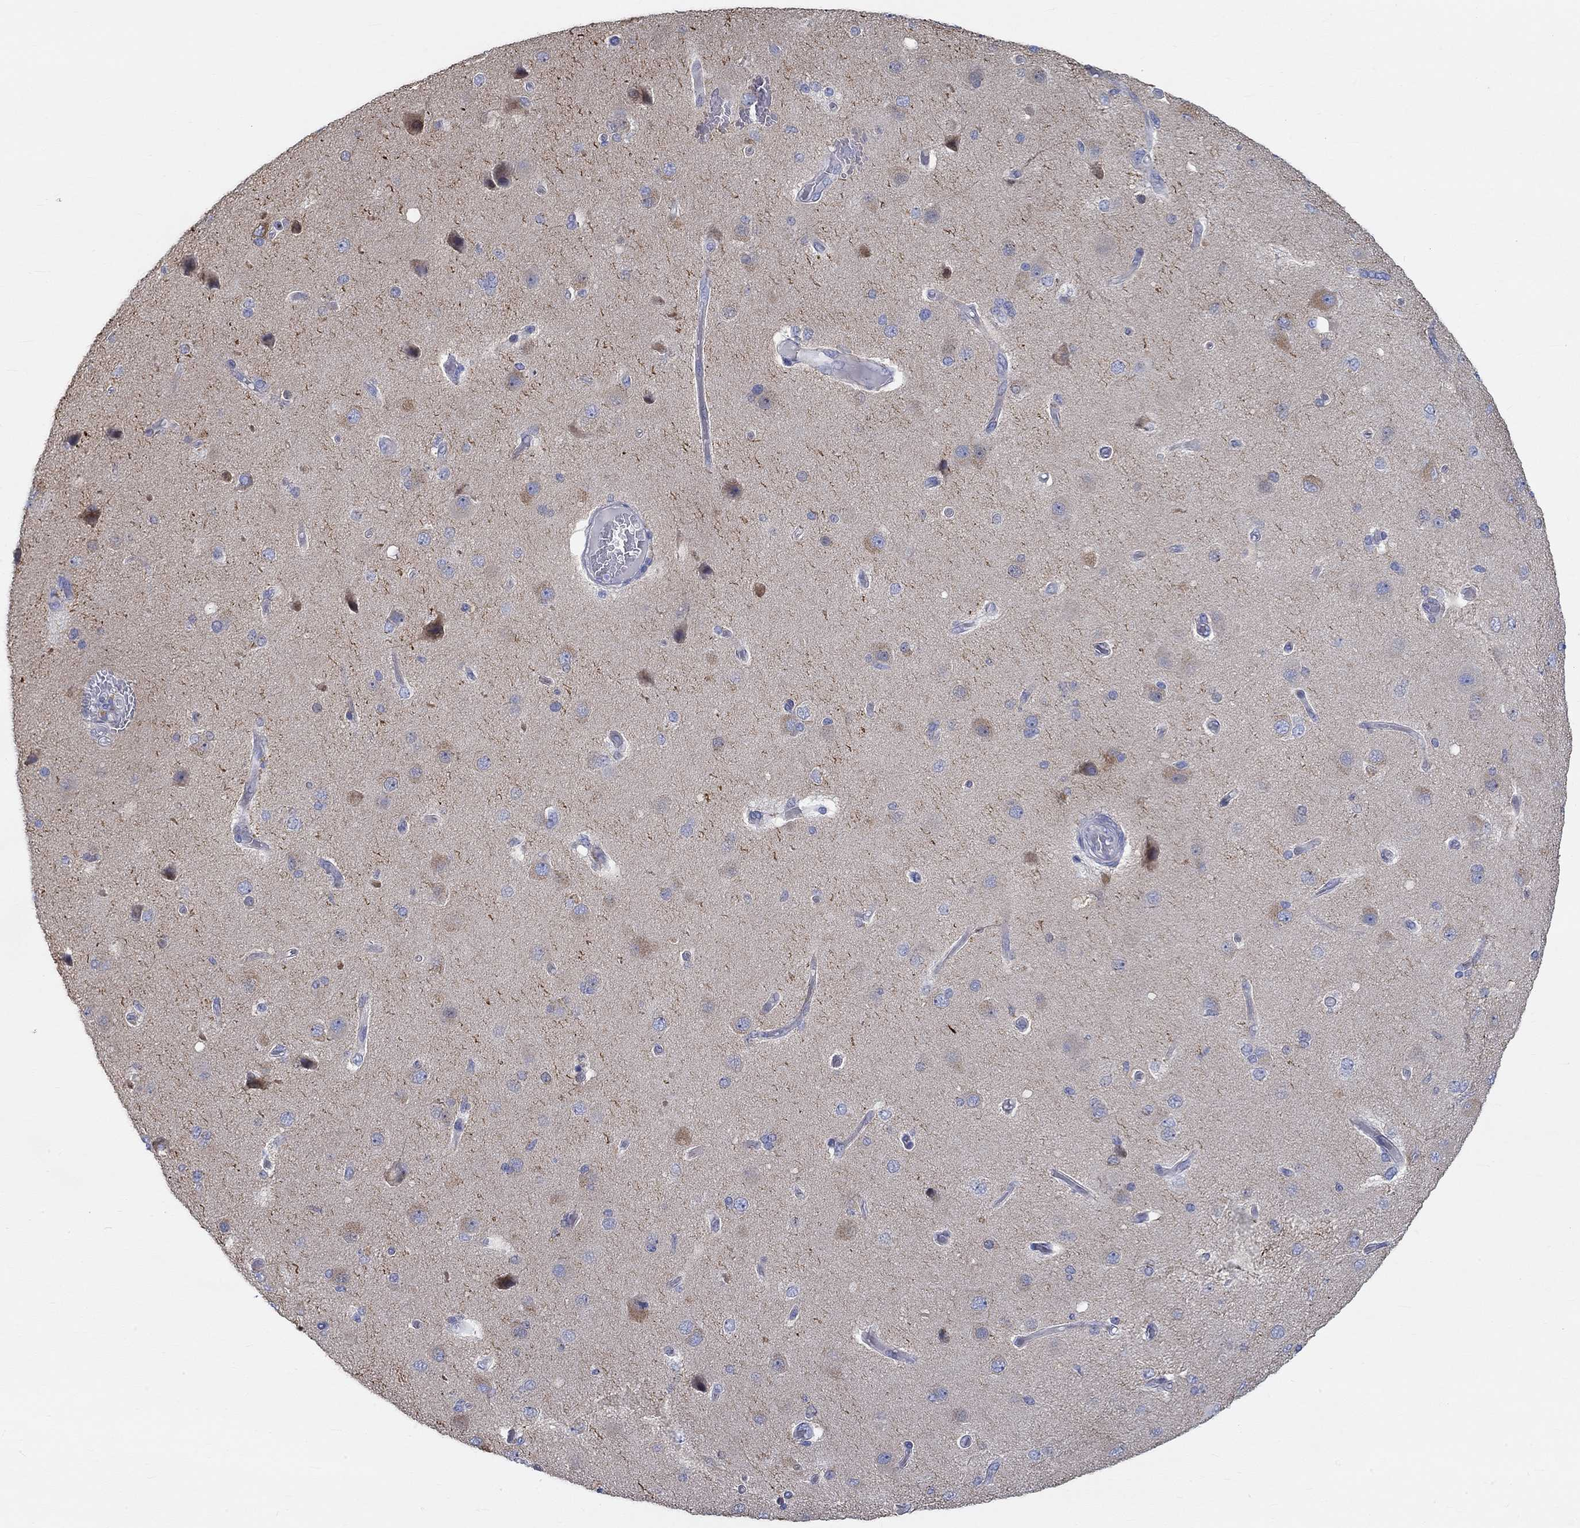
{"staining": {"intensity": "negative", "quantity": "none", "location": "none"}, "tissue": "cerebral cortex", "cell_type": "Endothelial cells", "image_type": "normal", "snomed": [{"axis": "morphology", "description": "Normal tissue, NOS"}, {"axis": "morphology", "description": "Glioma, malignant, High grade"}, {"axis": "topography", "description": "Cerebral cortex"}], "caption": "Immunohistochemistry (IHC) of normal cerebral cortex demonstrates no expression in endothelial cells. Brightfield microscopy of IHC stained with DAB (brown) and hematoxylin (blue), captured at high magnification.", "gene": "NAV3", "patient": {"sex": "male", "age": 77}}